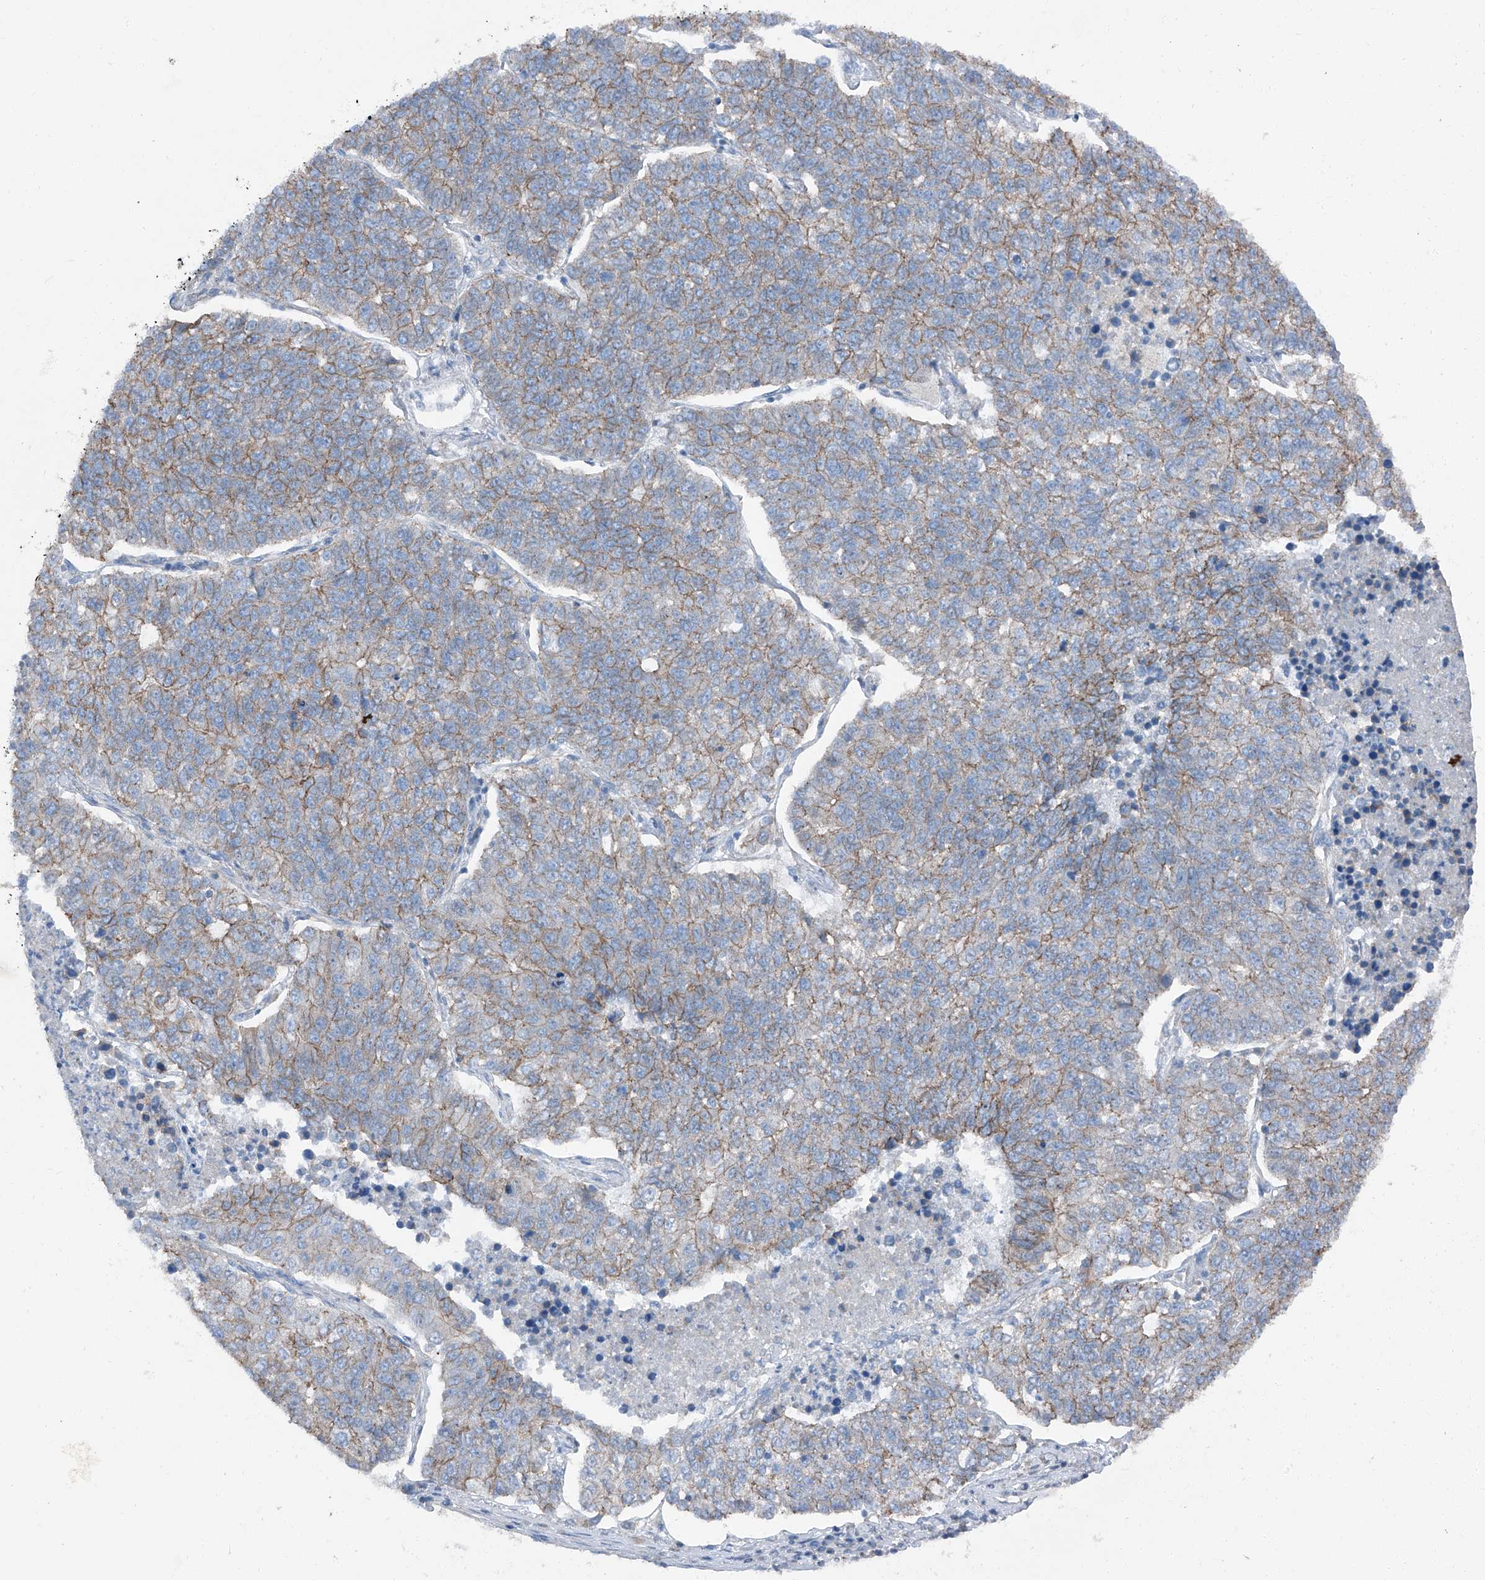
{"staining": {"intensity": "weak", "quantity": ">75%", "location": "cytoplasmic/membranous"}, "tissue": "lung cancer", "cell_type": "Tumor cells", "image_type": "cancer", "snomed": [{"axis": "morphology", "description": "Adenocarcinoma, NOS"}, {"axis": "topography", "description": "Lung"}], "caption": "DAB (3,3'-diaminobenzidine) immunohistochemical staining of human adenocarcinoma (lung) exhibits weak cytoplasmic/membranous protein staining in about >75% of tumor cells.", "gene": "GPR142", "patient": {"sex": "male", "age": 49}}